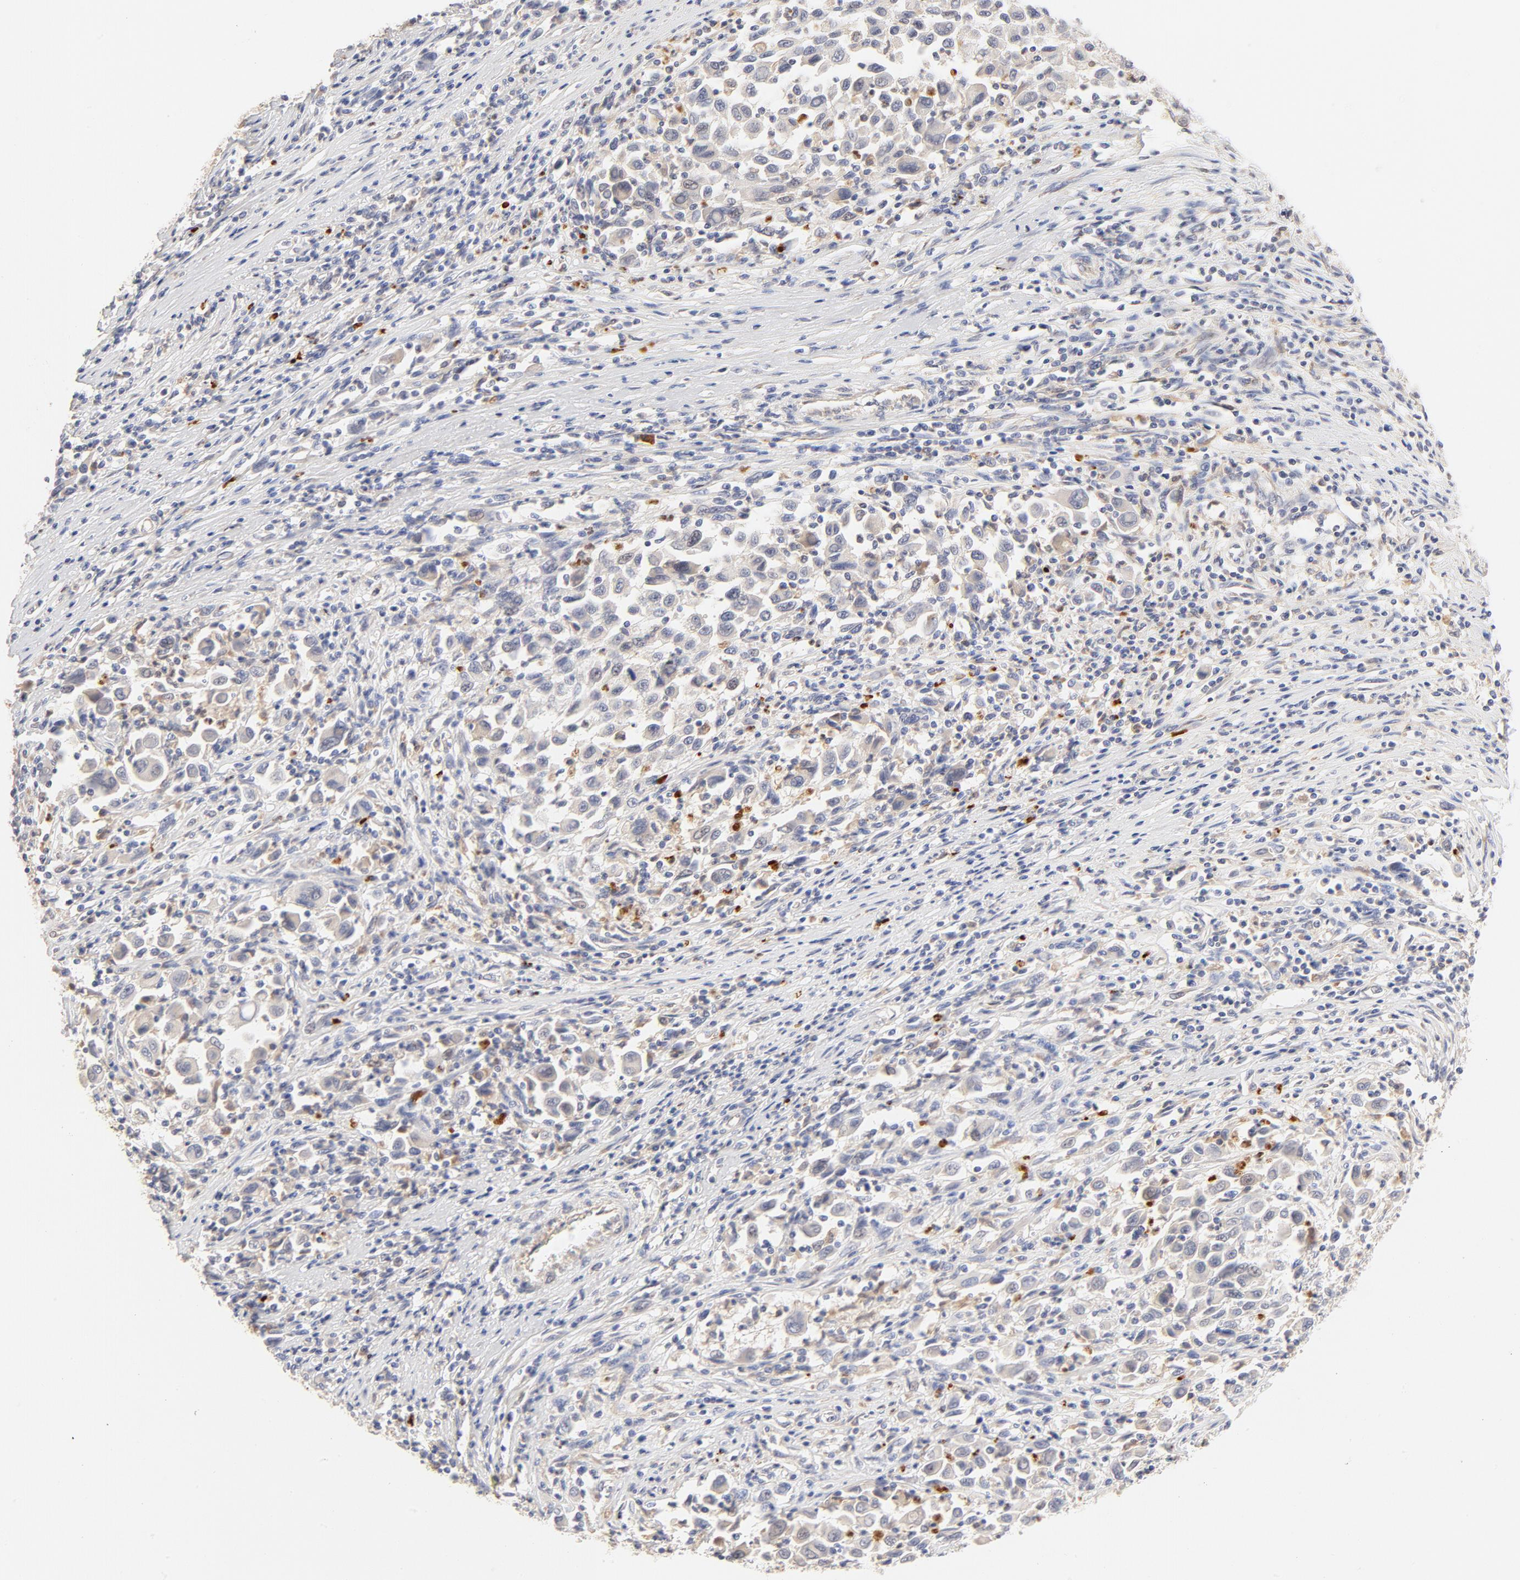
{"staining": {"intensity": "negative", "quantity": "none", "location": "none"}, "tissue": "melanoma", "cell_type": "Tumor cells", "image_type": "cancer", "snomed": [{"axis": "morphology", "description": "Malignant melanoma, Metastatic site"}, {"axis": "topography", "description": "Lymph node"}], "caption": "A high-resolution micrograph shows immunohistochemistry (IHC) staining of melanoma, which reveals no significant staining in tumor cells.", "gene": "MTERF2", "patient": {"sex": "male", "age": 61}}